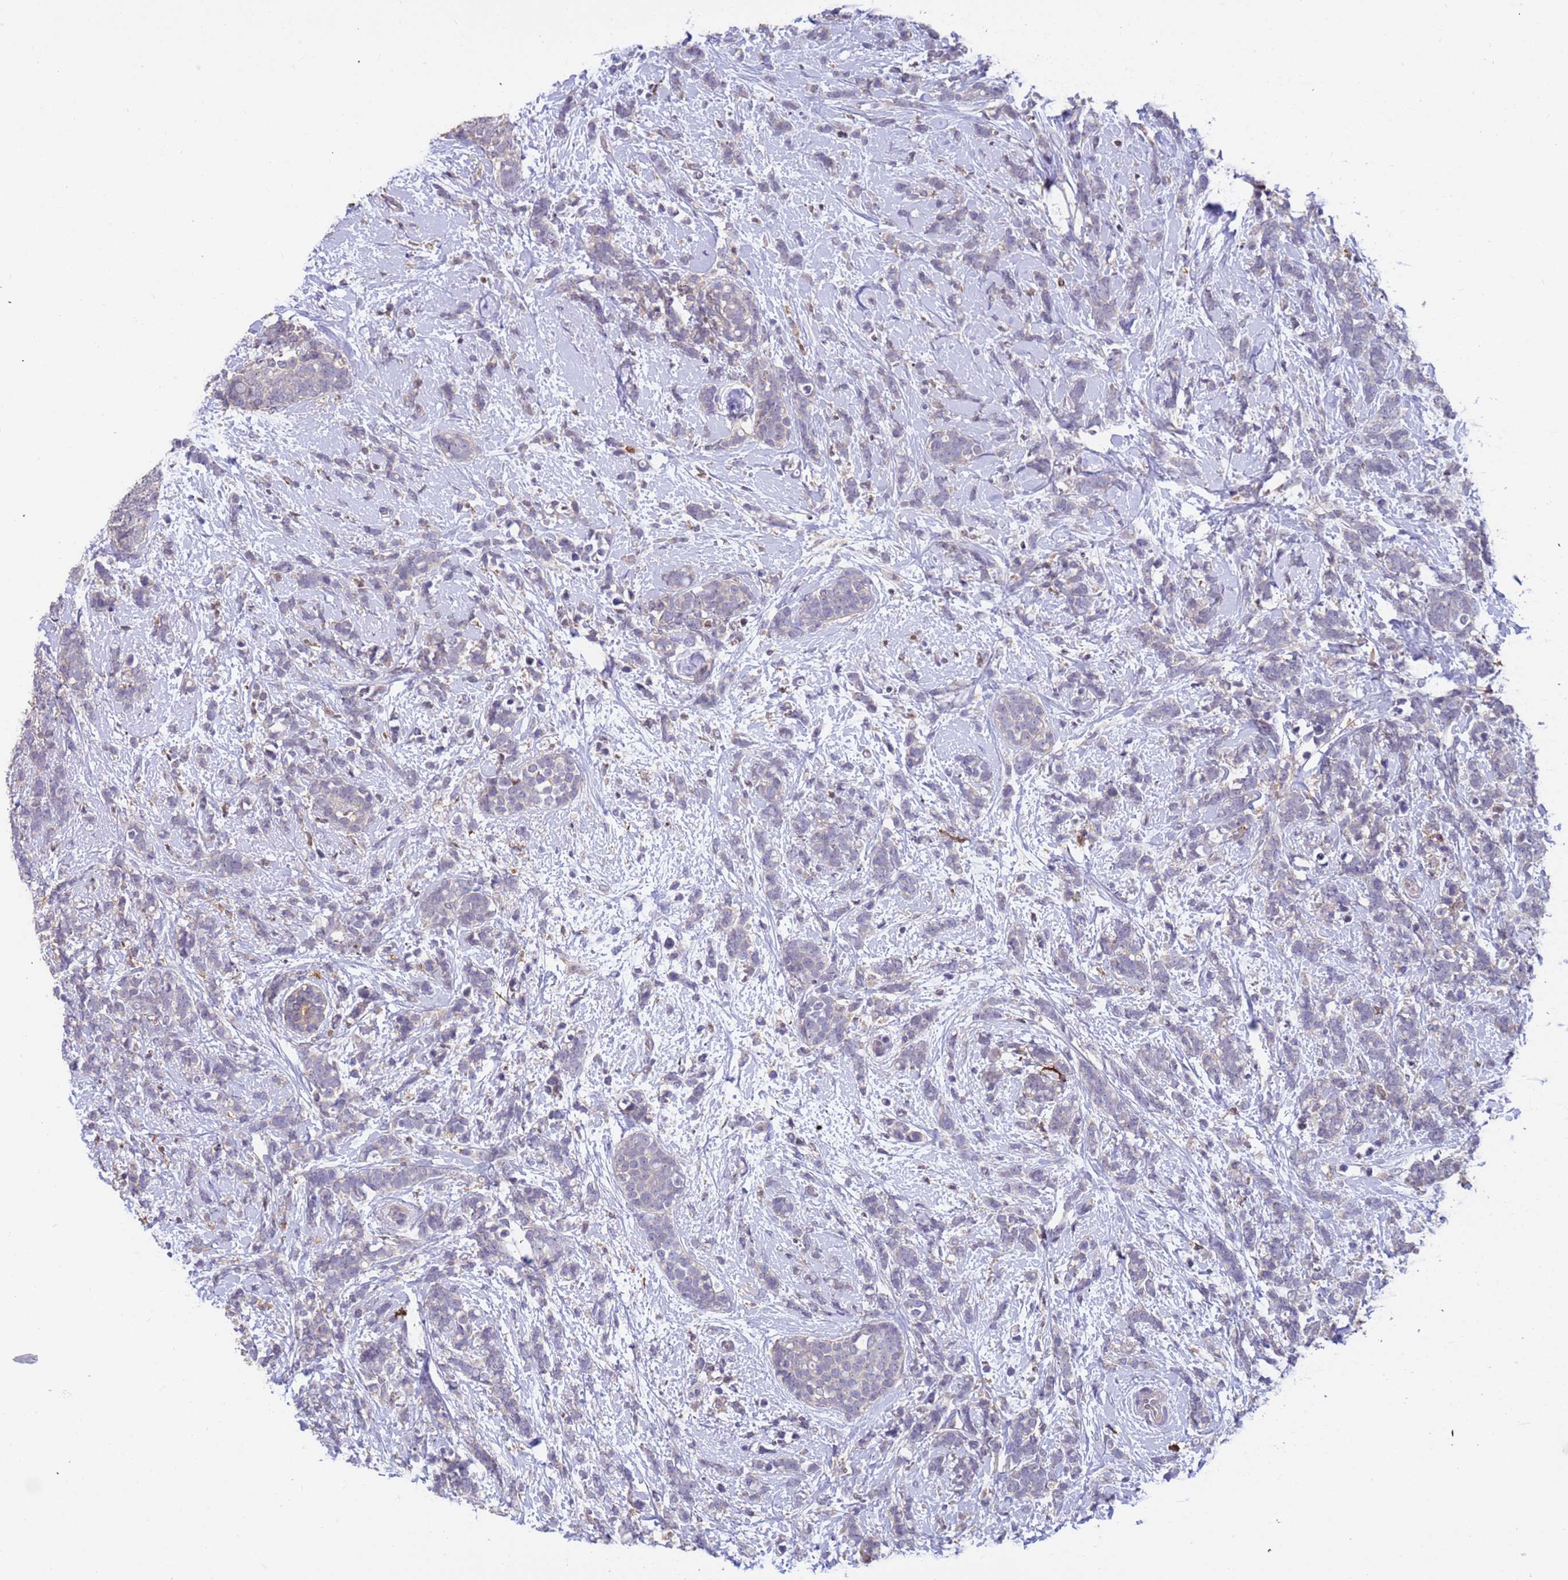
{"staining": {"intensity": "negative", "quantity": "none", "location": "none"}, "tissue": "breast cancer", "cell_type": "Tumor cells", "image_type": "cancer", "snomed": [{"axis": "morphology", "description": "Lobular carcinoma"}, {"axis": "topography", "description": "Breast"}], "caption": "Lobular carcinoma (breast) stained for a protein using IHC demonstrates no staining tumor cells.", "gene": "AMPD3", "patient": {"sex": "female", "age": 58}}